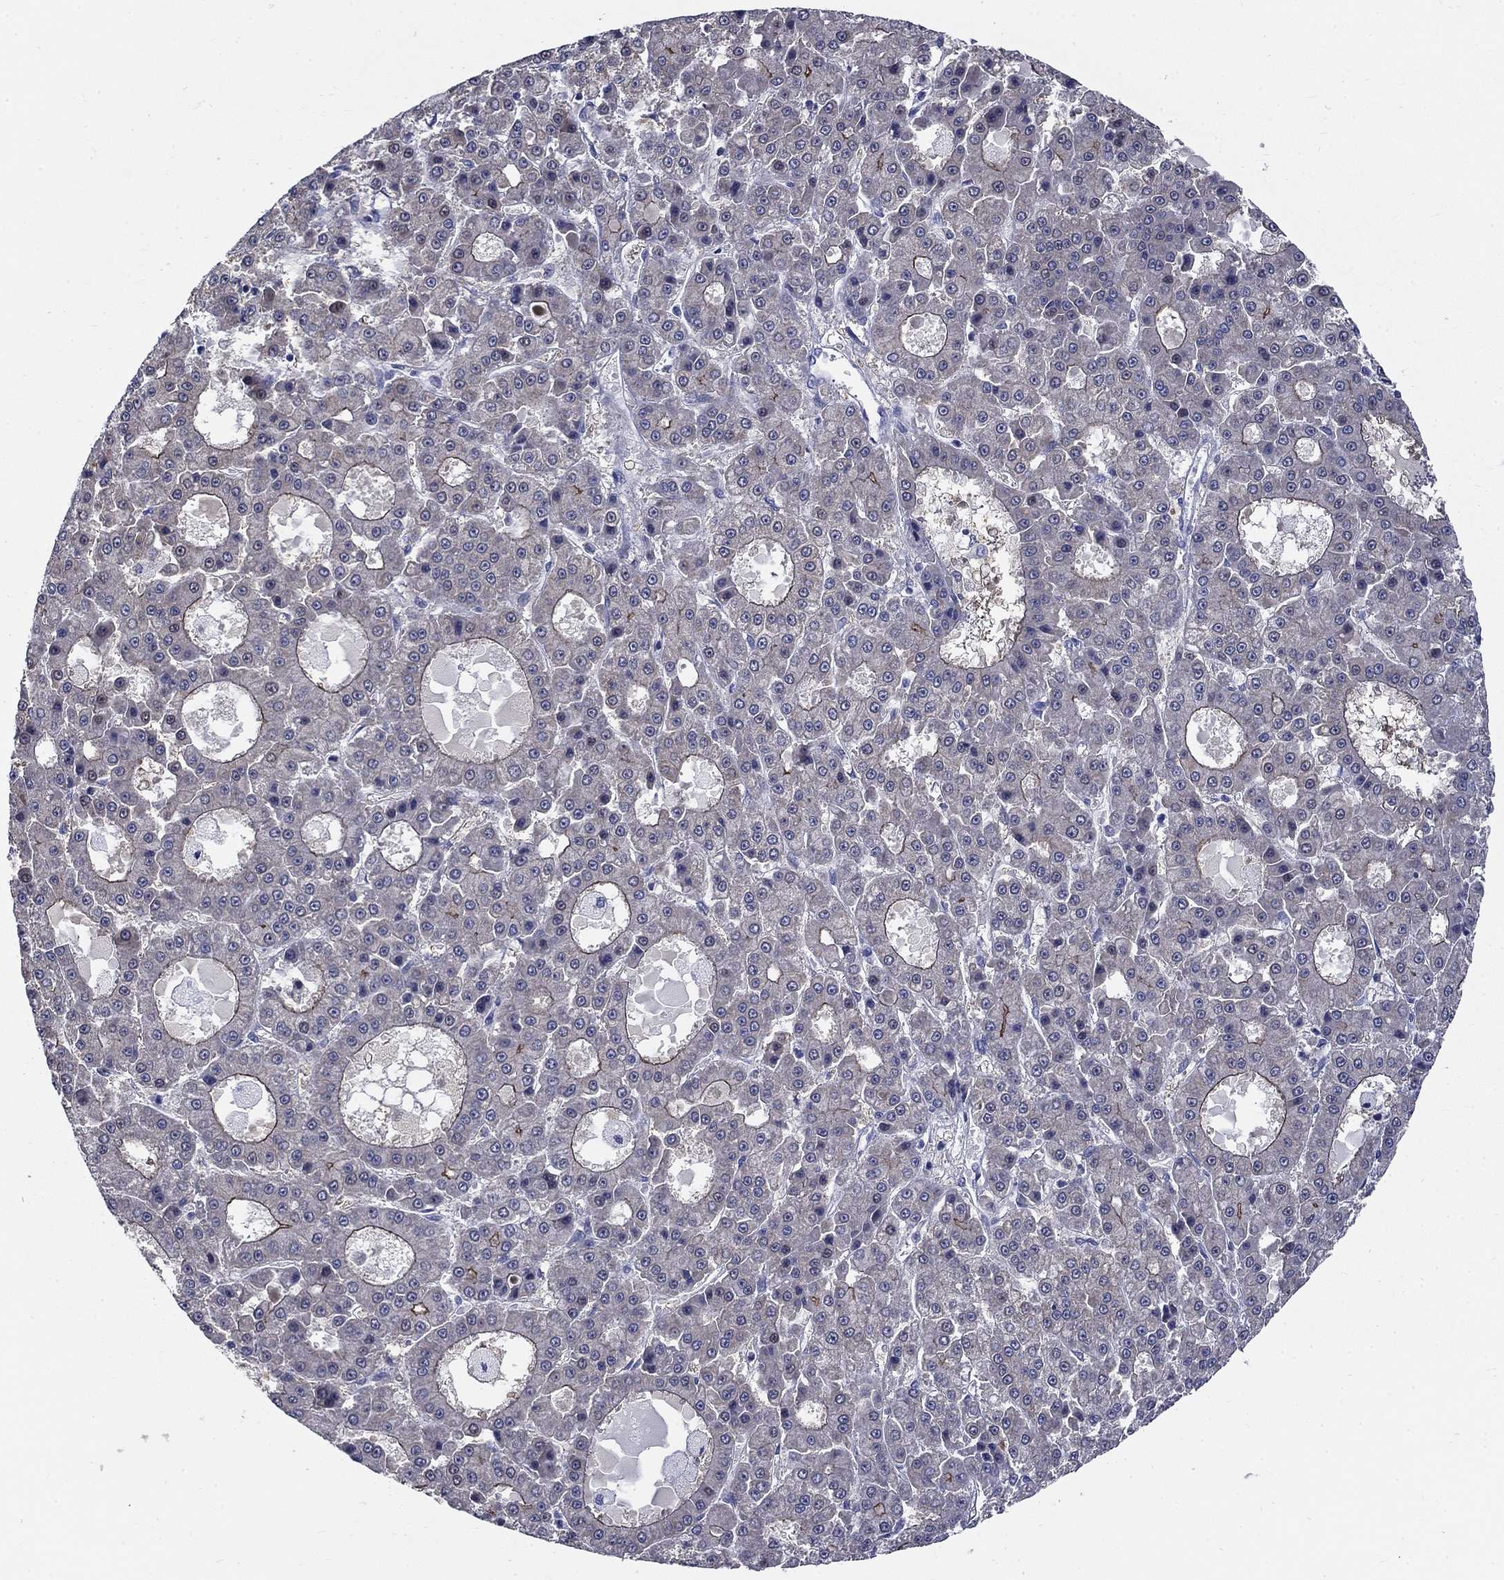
{"staining": {"intensity": "moderate", "quantity": "<25%", "location": "cytoplasmic/membranous"}, "tissue": "liver cancer", "cell_type": "Tumor cells", "image_type": "cancer", "snomed": [{"axis": "morphology", "description": "Carcinoma, Hepatocellular, NOS"}, {"axis": "topography", "description": "Liver"}], "caption": "Protein expression analysis of liver cancer exhibits moderate cytoplasmic/membranous staining in about <25% of tumor cells.", "gene": "C4orf19", "patient": {"sex": "male", "age": 70}}